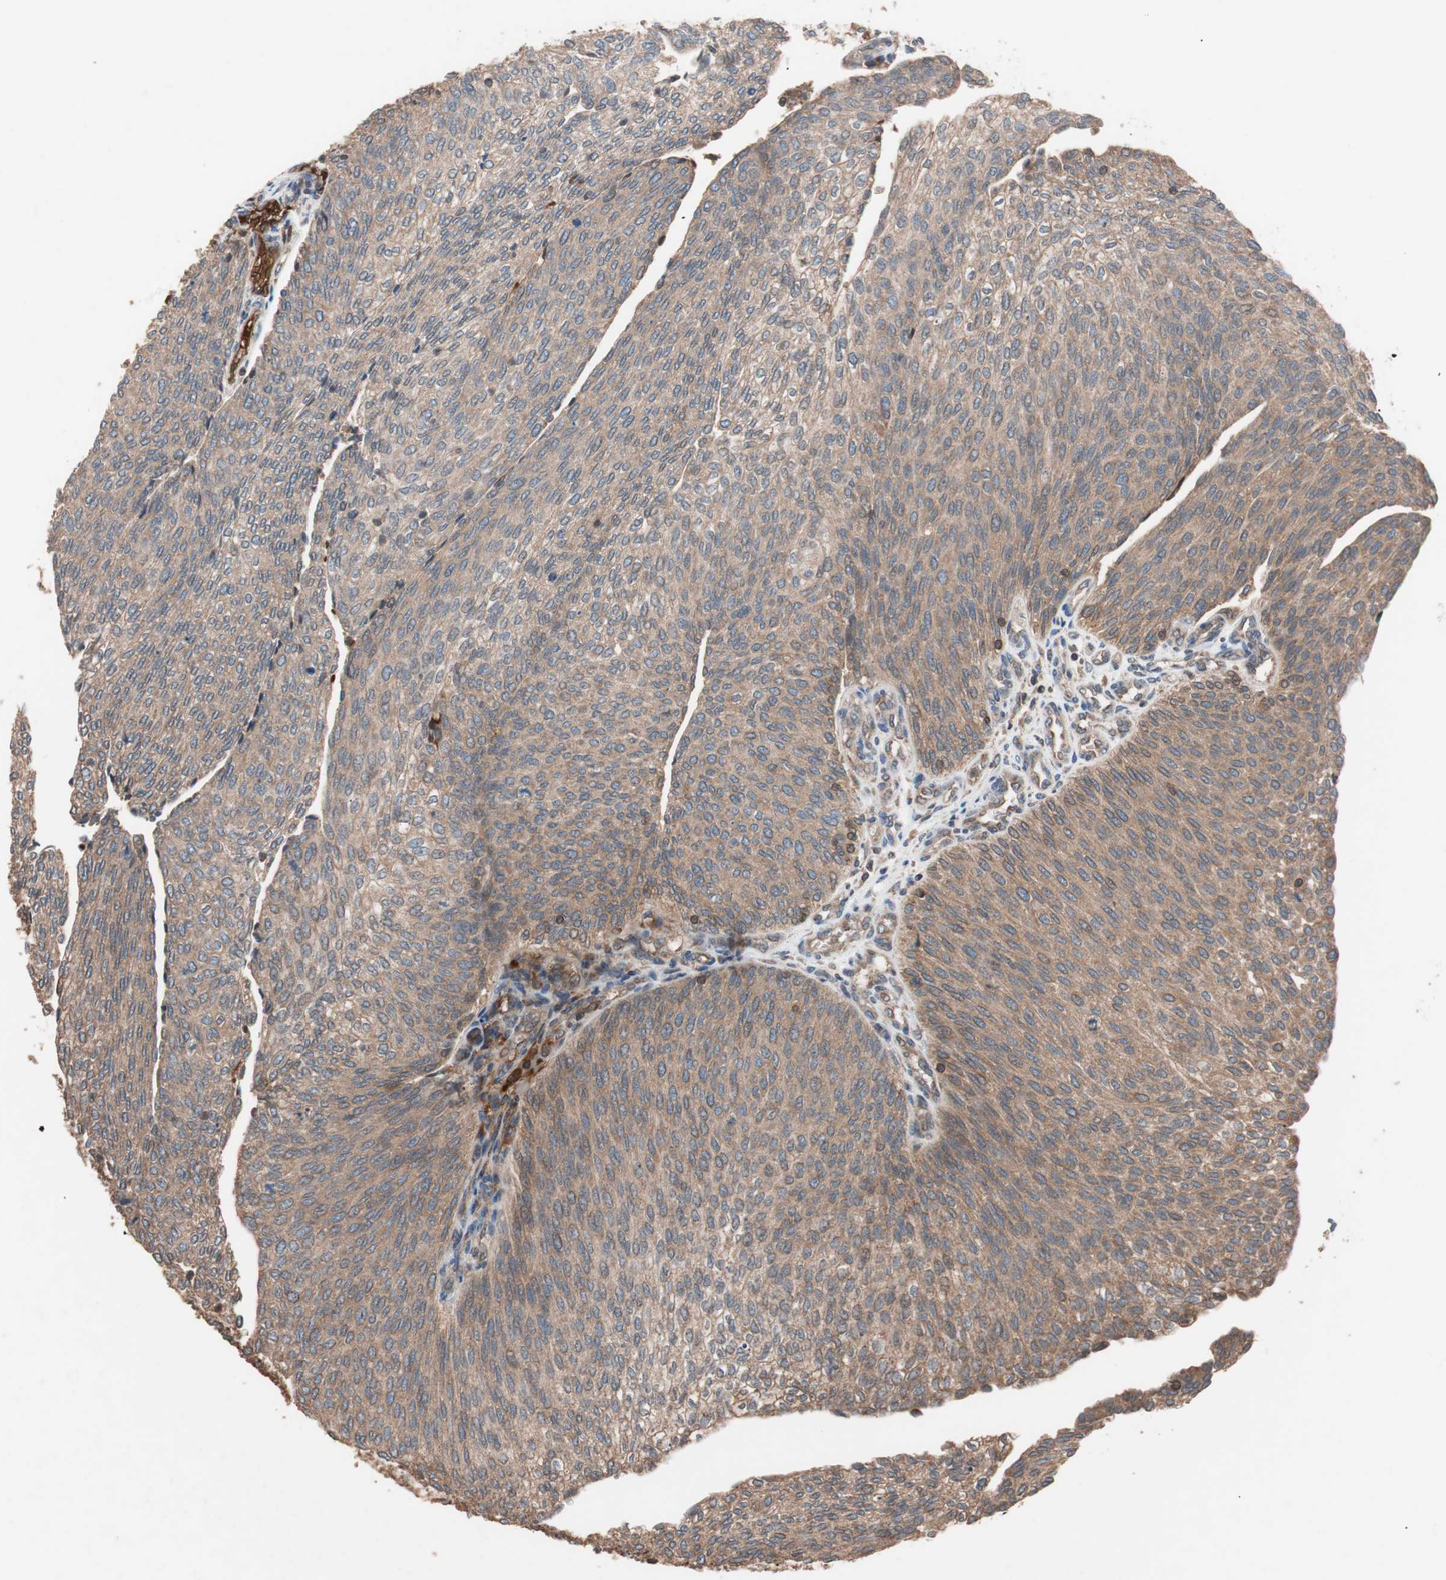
{"staining": {"intensity": "moderate", "quantity": ">75%", "location": "cytoplasmic/membranous"}, "tissue": "urothelial cancer", "cell_type": "Tumor cells", "image_type": "cancer", "snomed": [{"axis": "morphology", "description": "Urothelial carcinoma, Low grade"}, {"axis": "topography", "description": "Urinary bladder"}], "caption": "Human urothelial carcinoma (low-grade) stained with a brown dye exhibits moderate cytoplasmic/membranous positive staining in approximately >75% of tumor cells.", "gene": "GLYCTK", "patient": {"sex": "female", "age": 79}}